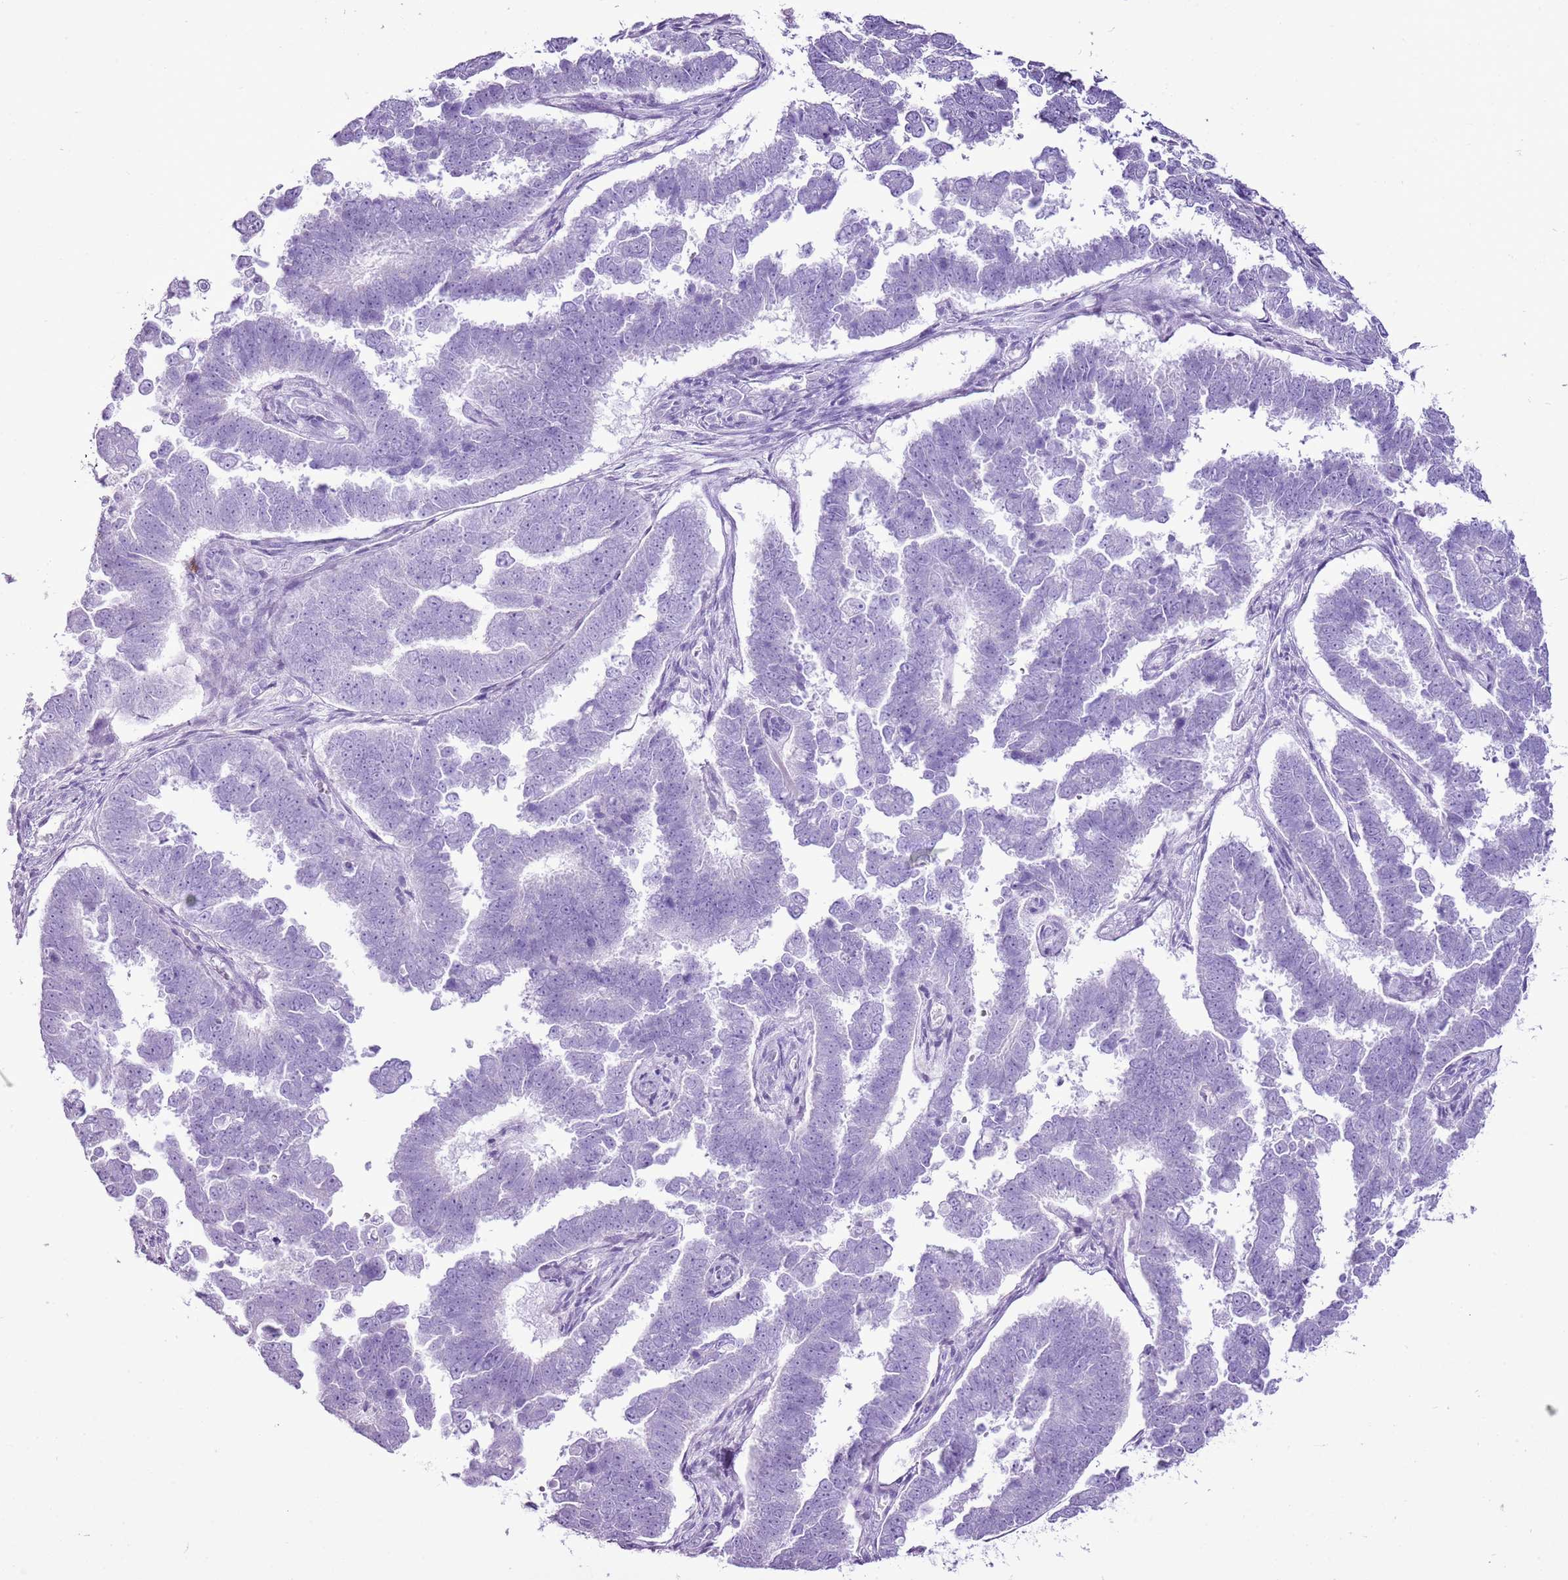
{"staining": {"intensity": "negative", "quantity": "none", "location": "none"}, "tissue": "endometrial cancer", "cell_type": "Tumor cells", "image_type": "cancer", "snomed": [{"axis": "morphology", "description": "Adenocarcinoma, NOS"}, {"axis": "topography", "description": "Endometrium"}], "caption": "A histopathology image of endometrial cancer stained for a protein reveals no brown staining in tumor cells.", "gene": "CNFN", "patient": {"sex": "female", "age": 75}}